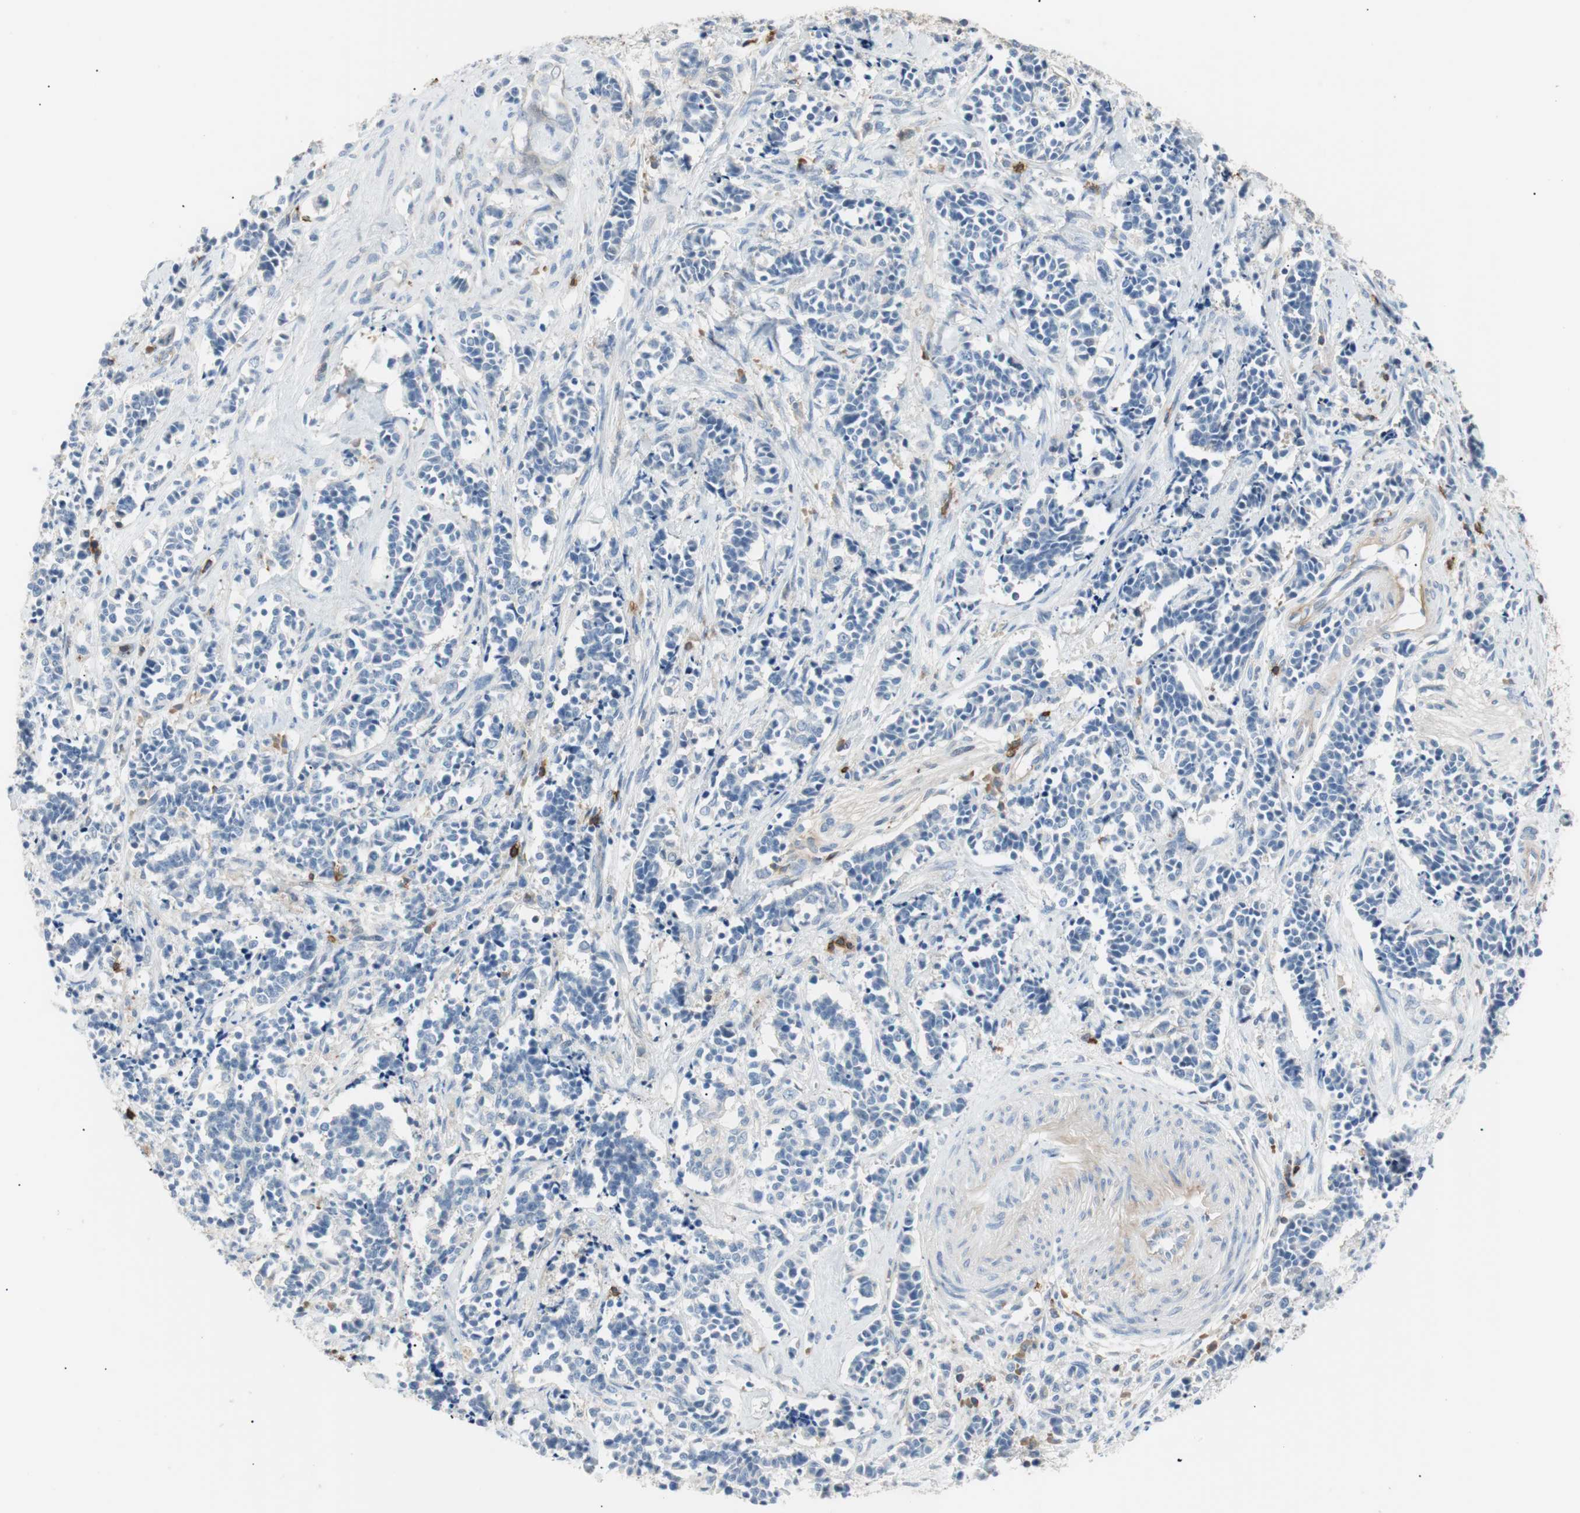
{"staining": {"intensity": "negative", "quantity": "none", "location": "none"}, "tissue": "cervical cancer", "cell_type": "Tumor cells", "image_type": "cancer", "snomed": [{"axis": "morphology", "description": "Squamous cell carcinoma, NOS"}, {"axis": "topography", "description": "Cervix"}], "caption": "The photomicrograph displays no significant staining in tumor cells of cervical cancer (squamous cell carcinoma).", "gene": "TNFRSF18", "patient": {"sex": "female", "age": 35}}